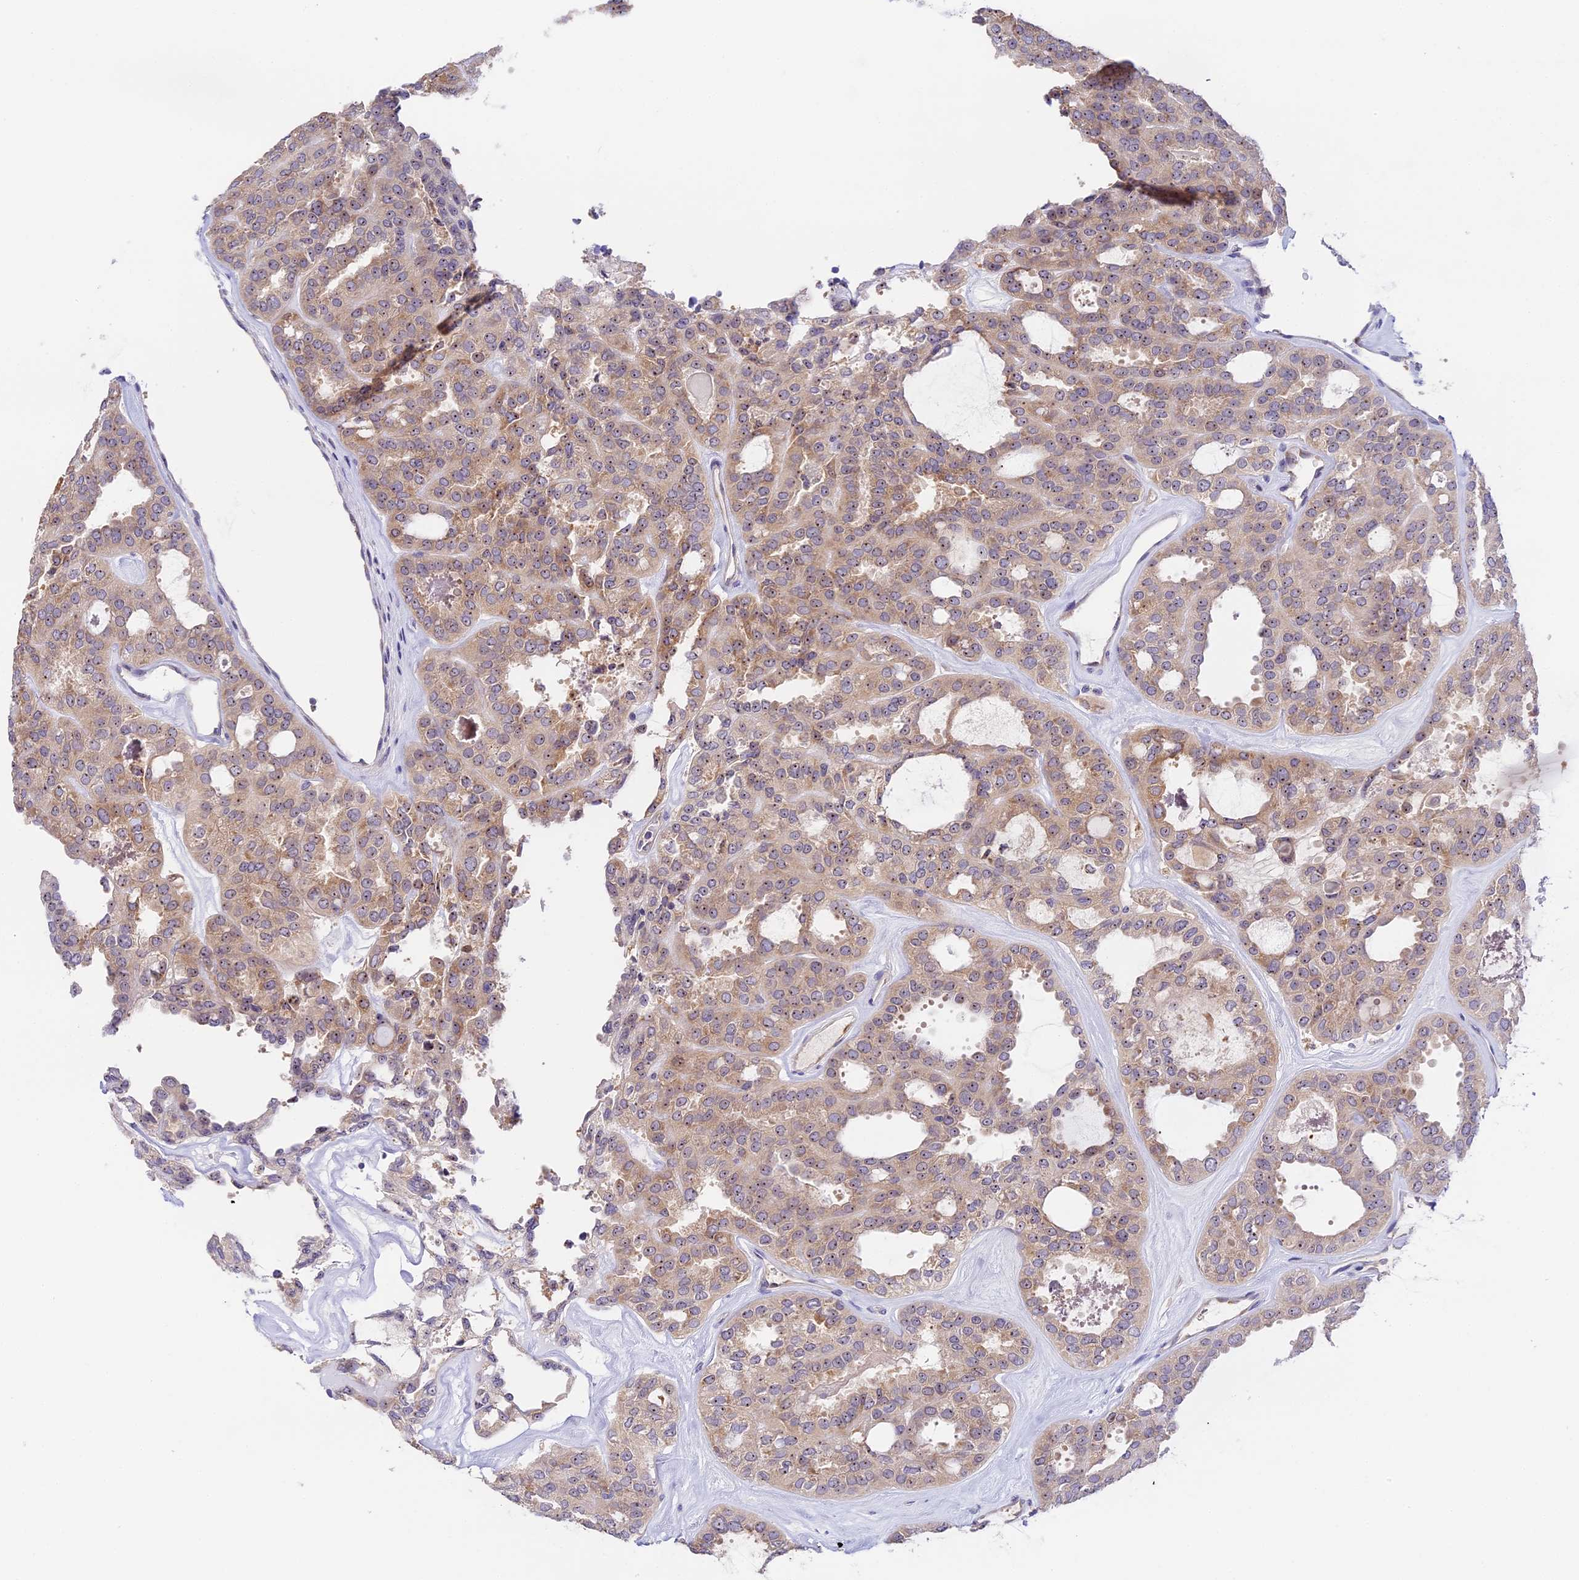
{"staining": {"intensity": "weak", "quantity": ">75%", "location": "cytoplasmic/membranous,nuclear"}, "tissue": "thyroid cancer", "cell_type": "Tumor cells", "image_type": "cancer", "snomed": [{"axis": "morphology", "description": "Follicular adenoma carcinoma, NOS"}, {"axis": "topography", "description": "Thyroid gland"}], "caption": "Protein positivity by immunohistochemistry shows weak cytoplasmic/membranous and nuclear positivity in approximately >75% of tumor cells in follicular adenoma carcinoma (thyroid).", "gene": "RAD51", "patient": {"sex": "male", "age": 75}}